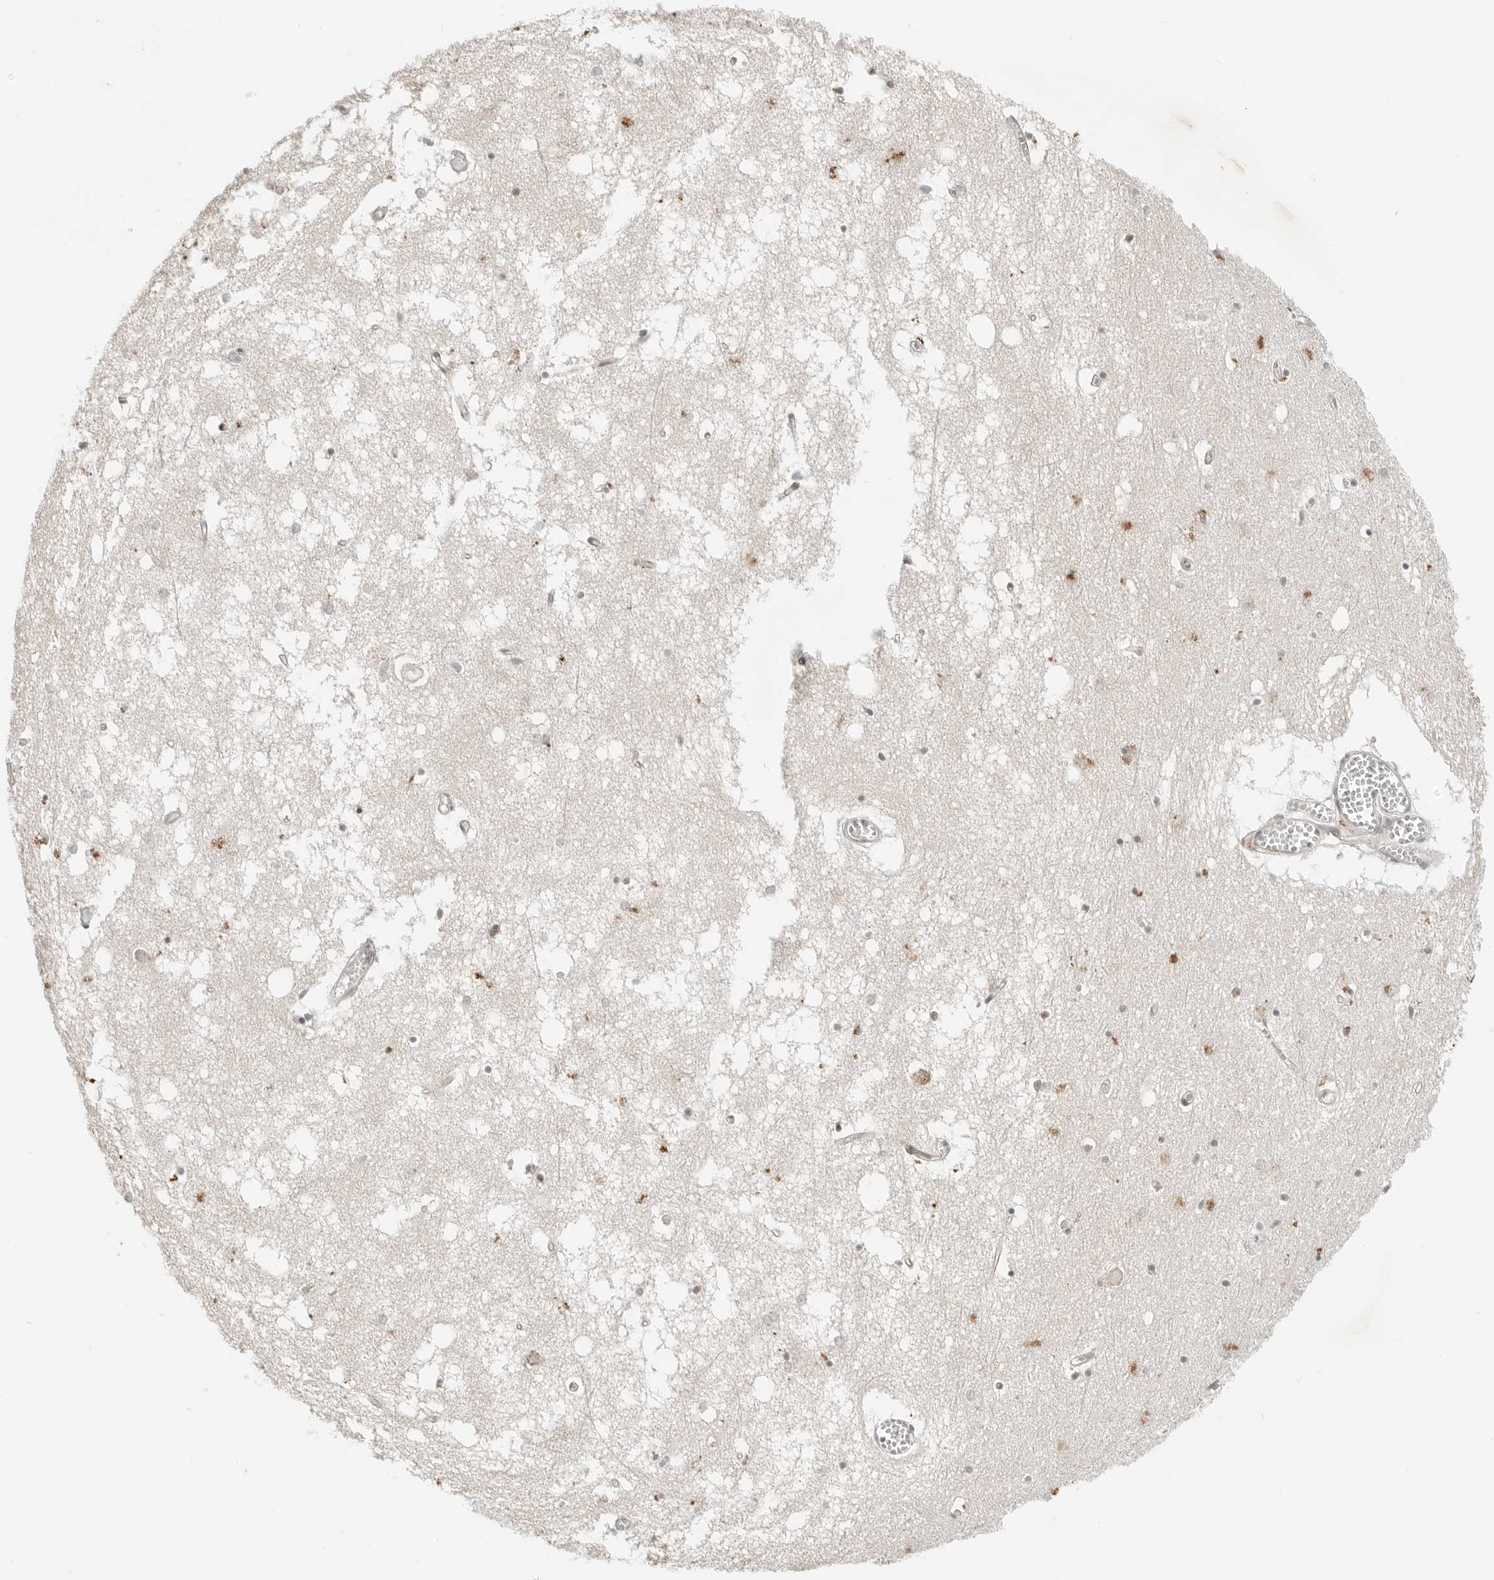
{"staining": {"intensity": "weak", "quantity": "25%-75%", "location": "cytoplasmic/membranous"}, "tissue": "hippocampus", "cell_type": "Glial cells", "image_type": "normal", "snomed": [{"axis": "morphology", "description": "Normal tissue, NOS"}, {"axis": "topography", "description": "Hippocampus"}], "caption": "Brown immunohistochemical staining in benign human hippocampus exhibits weak cytoplasmic/membranous expression in approximately 25%-75% of glial cells.", "gene": "CRTC2", "patient": {"sex": "male", "age": 70}}